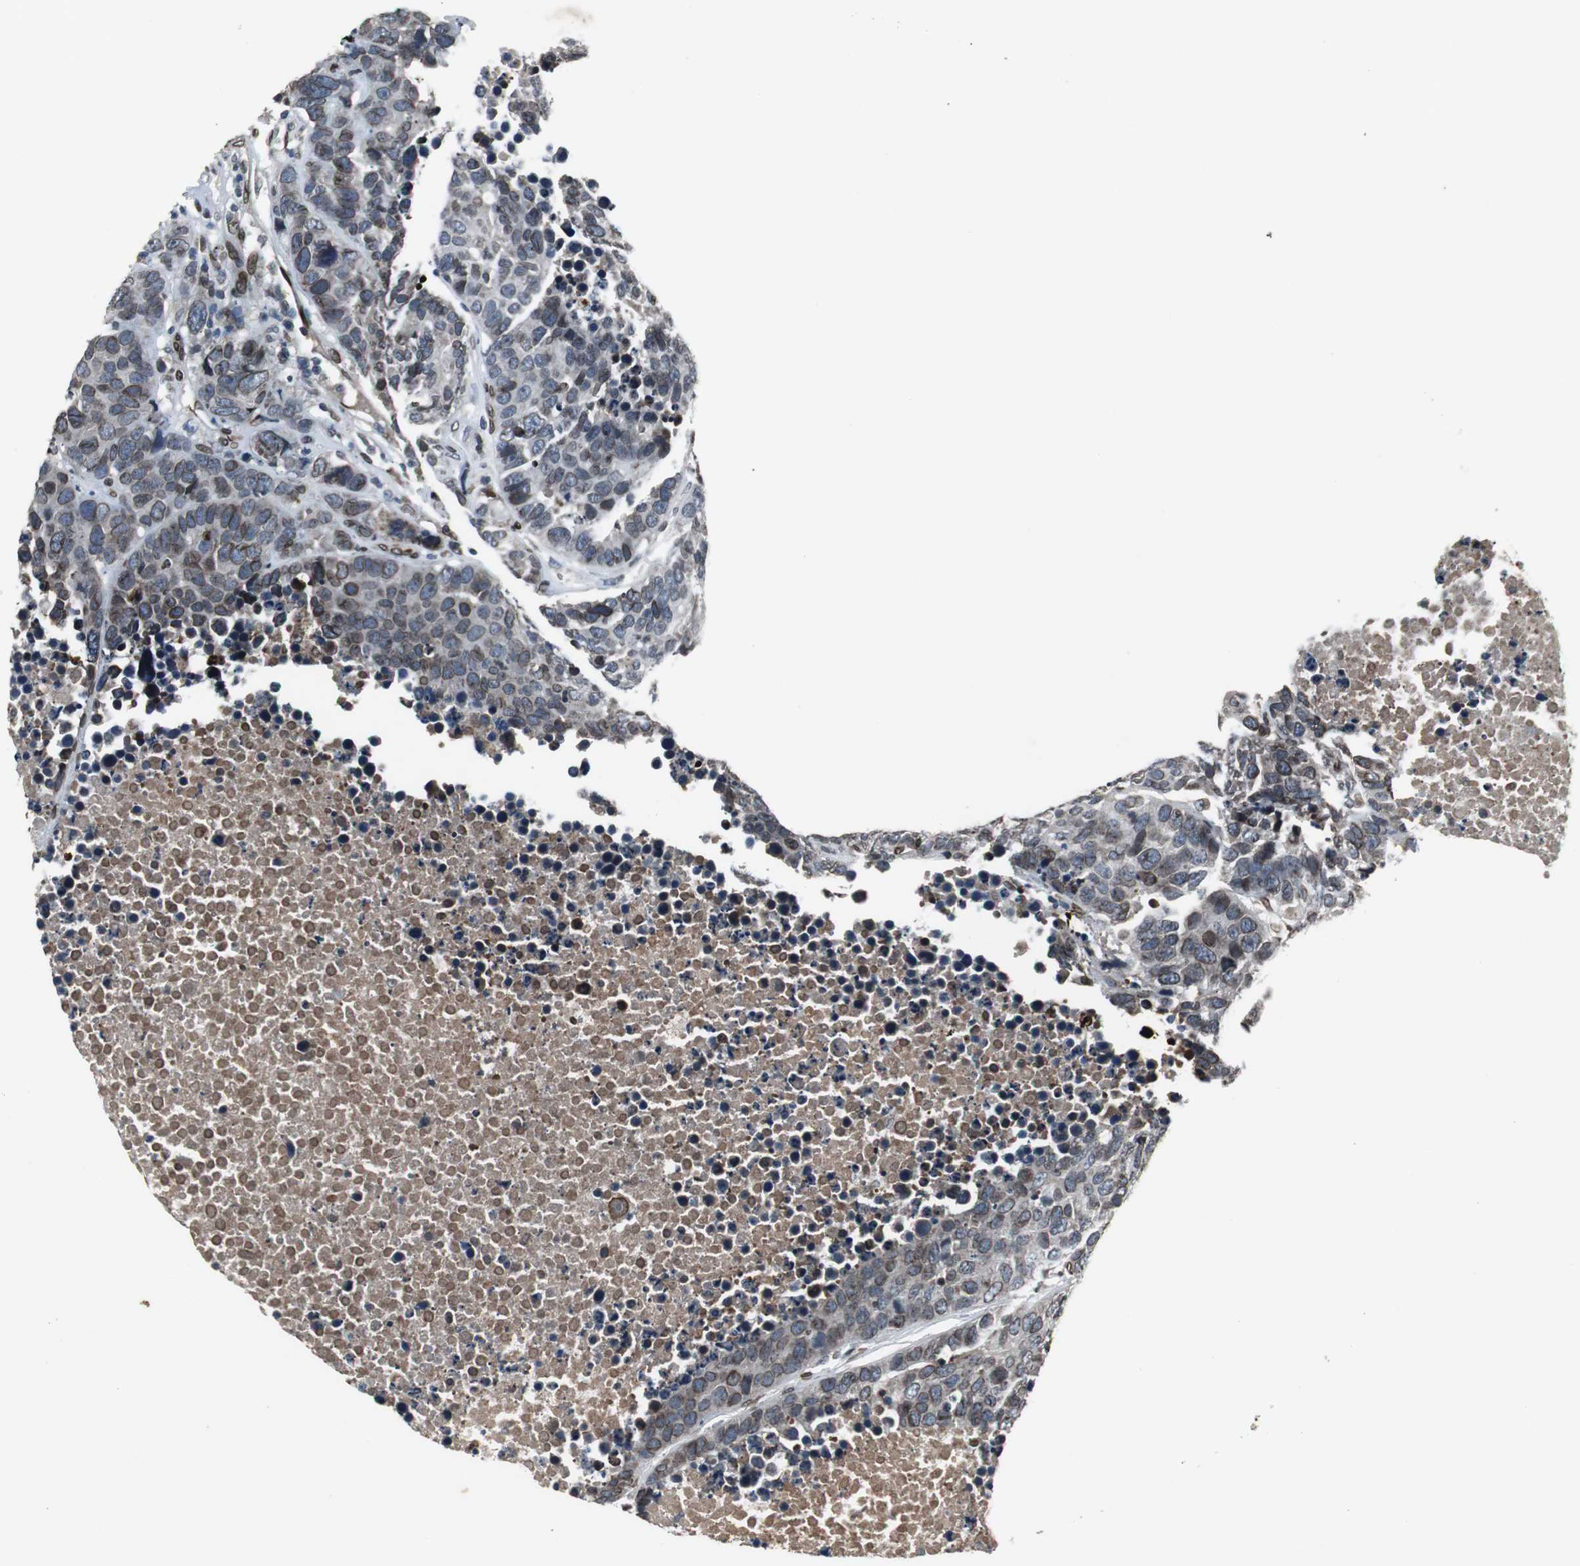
{"staining": {"intensity": "moderate", "quantity": ">75%", "location": "cytoplasmic/membranous,nuclear"}, "tissue": "carcinoid", "cell_type": "Tumor cells", "image_type": "cancer", "snomed": [{"axis": "morphology", "description": "Carcinoid, malignant, NOS"}, {"axis": "topography", "description": "Lung"}], "caption": "This is an image of immunohistochemistry (IHC) staining of carcinoid (malignant), which shows moderate positivity in the cytoplasmic/membranous and nuclear of tumor cells.", "gene": "LMNA", "patient": {"sex": "male", "age": 60}}